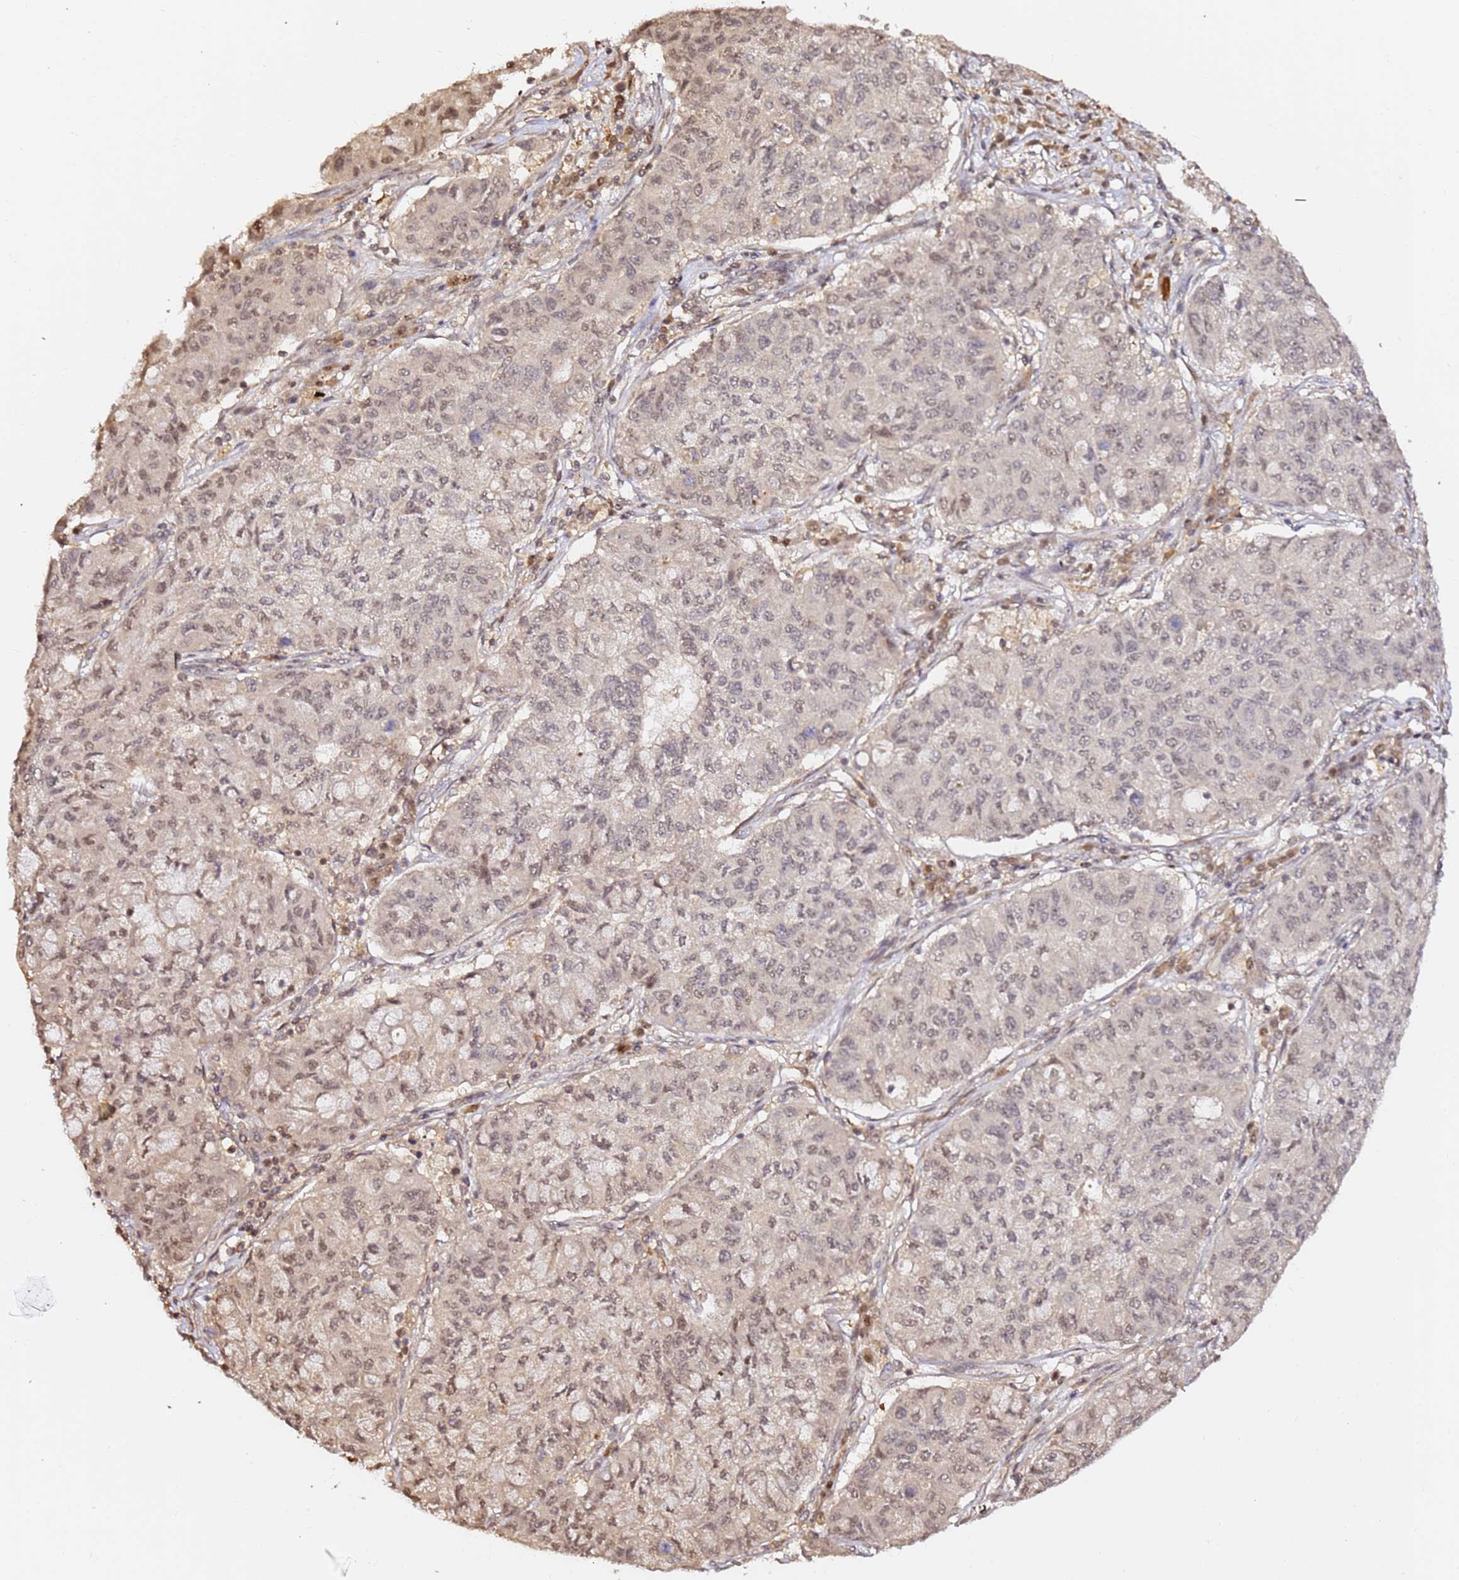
{"staining": {"intensity": "weak", "quantity": ">75%", "location": "nuclear"}, "tissue": "lung cancer", "cell_type": "Tumor cells", "image_type": "cancer", "snomed": [{"axis": "morphology", "description": "Squamous cell carcinoma, NOS"}, {"axis": "topography", "description": "Lung"}], "caption": "Lung squamous cell carcinoma stained for a protein reveals weak nuclear positivity in tumor cells. The protein is shown in brown color, while the nuclei are stained blue.", "gene": "OR5V1", "patient": {"sex": "male", "age": 74}}